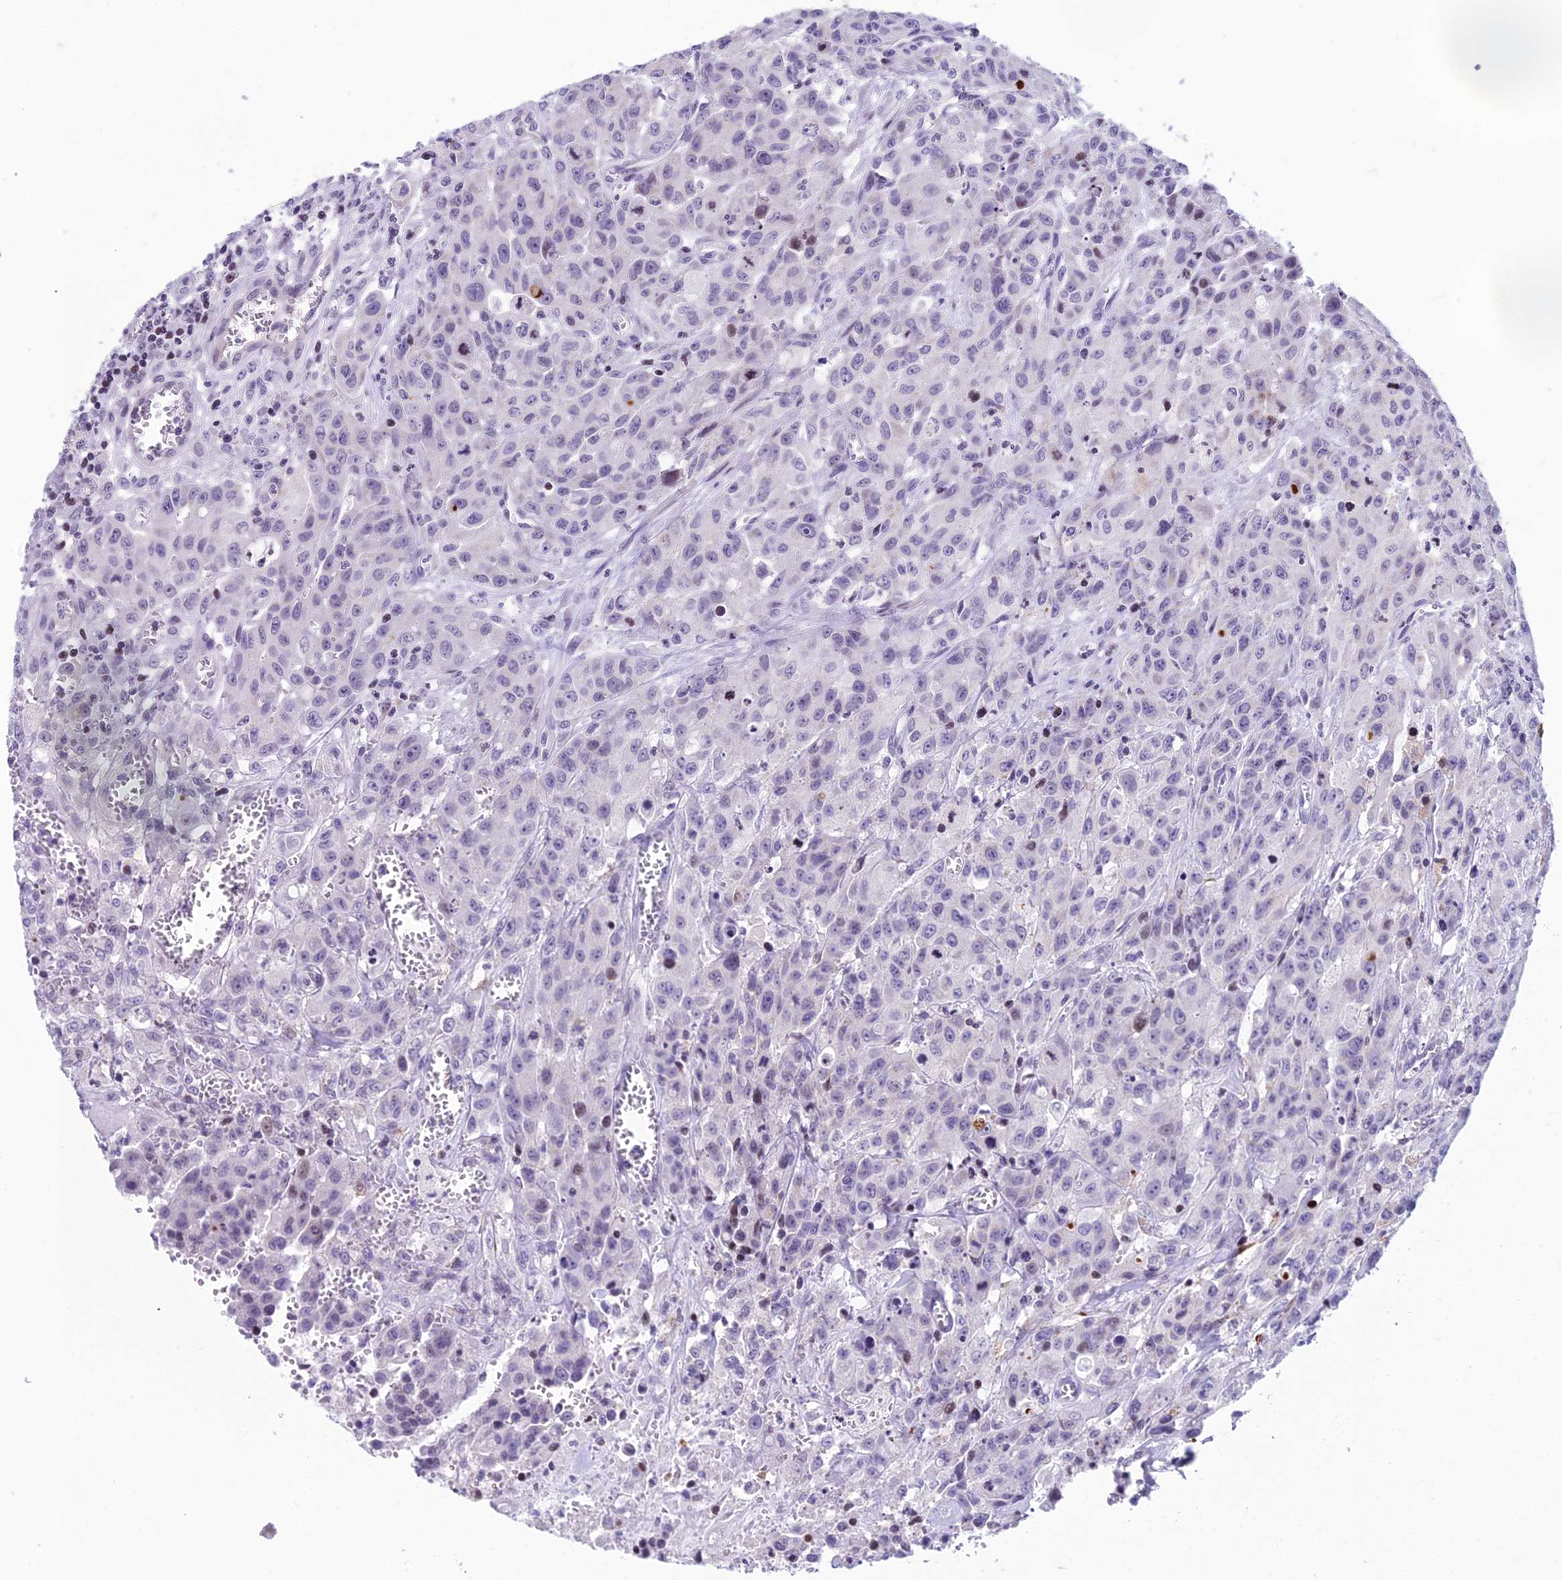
{"staining": {"intensity": "moderate", "quantity": "<25%", "location": "nuclear"}, "tissue": "colorectal cancer", "cell_type": "Tumor cells", "image_type": "cancer", "snomed": [{"axis": "morphology", "description": "Adenocarcinoma, NOS"}, {"axis": "topography", "description": "Colon"}], "caption": "A low amount of moderate nuclear expression is identified in approximately <25% of tumor cells in colorectal cancer (adenocarcinoma) tissue.", "gene": "CC2D2A", "patient": {"sex": "male", "age": 62}}